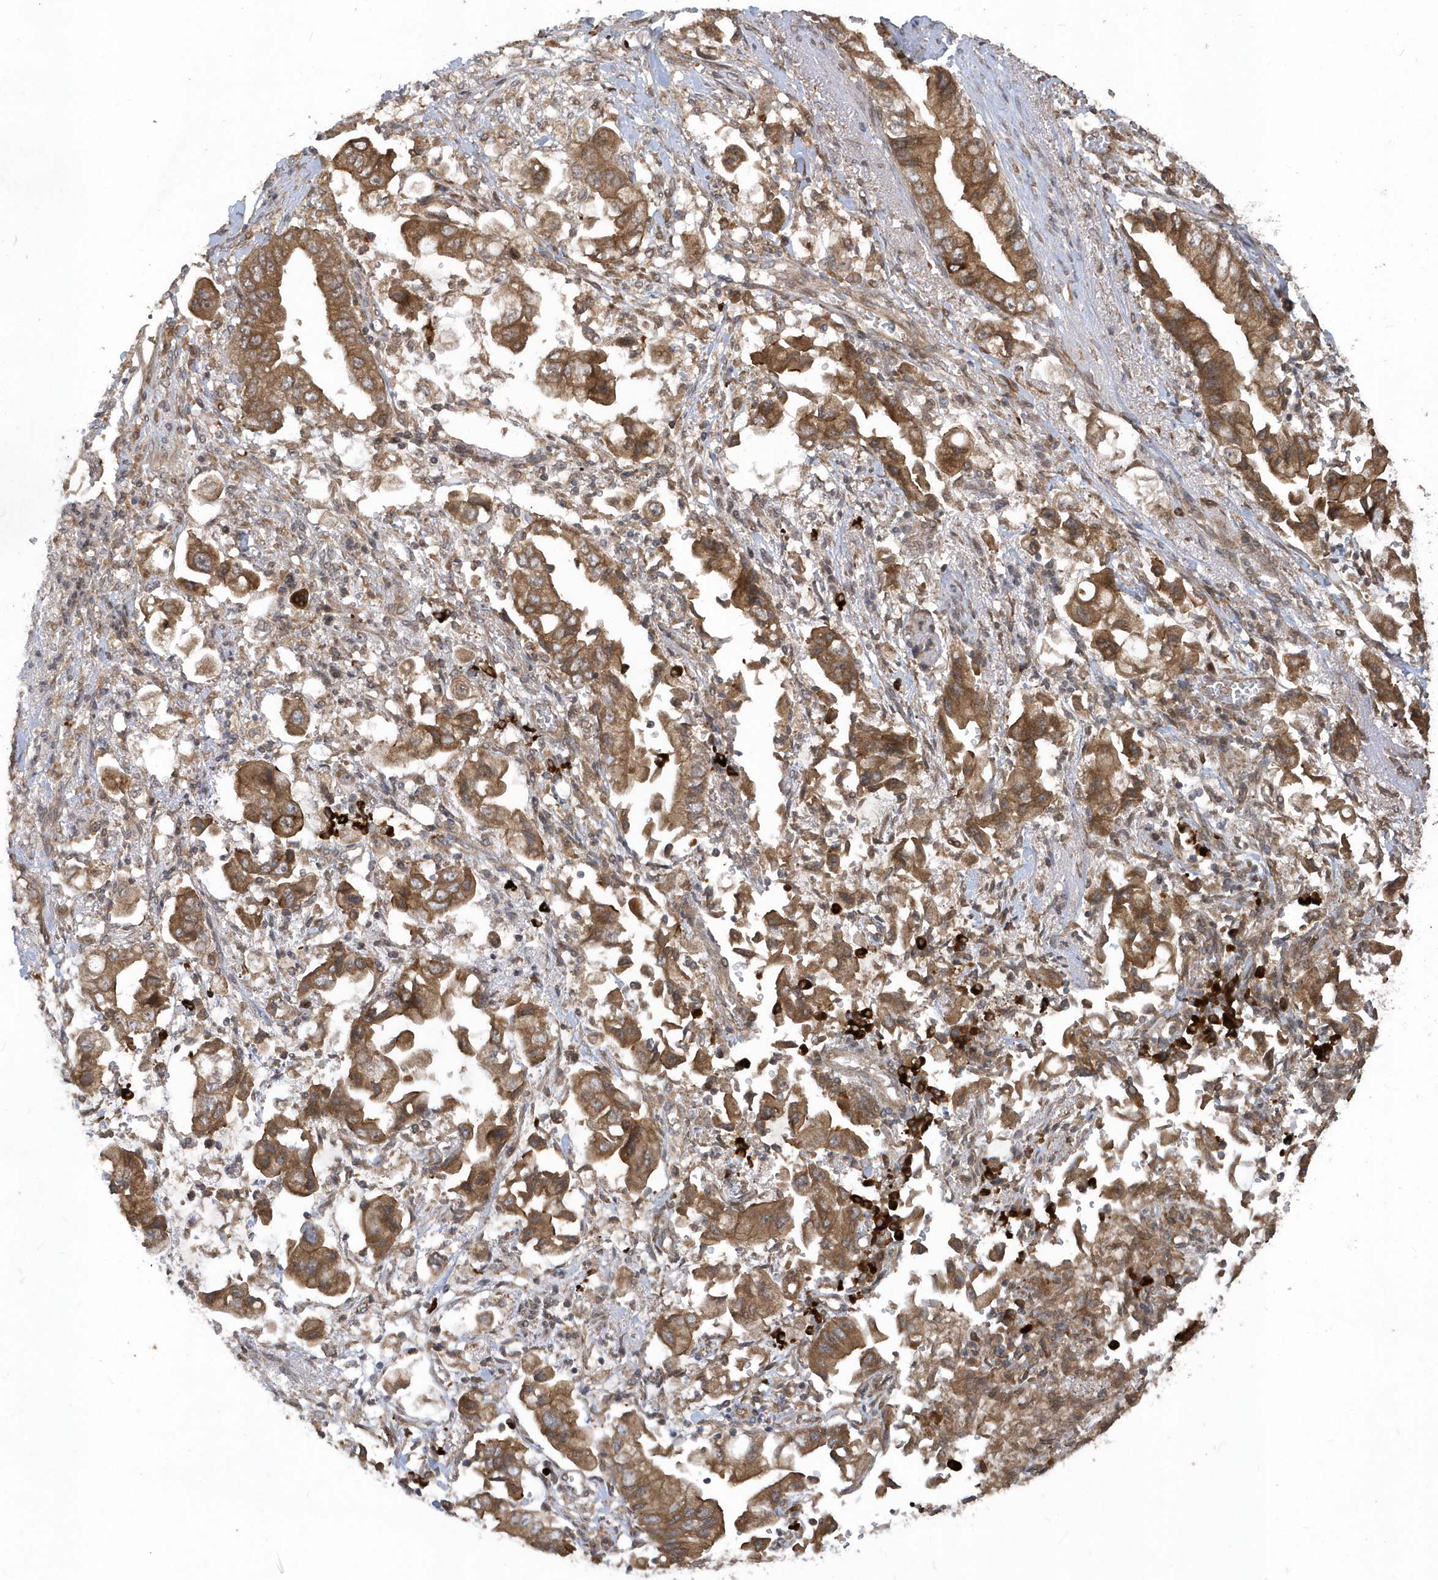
{"staining": {"intensity": "moderate", "quantity": ">75%", "location": "cytoplasmic/membranous"}, "tissue": "stomach cancer", "cell_type": "Tumor cells", "image_type": "cancer", "snomed": [{"axis": "morphology", "description": "Adenocarcinoma, NOS"}, {"axis": "topography", "description": "Stomach"}], "caption": "A photomicrograph showing moderate cytoplasmic/membranous expression in approximately >75% of tumor cells in stomach adenocarcinoma, as visualized by brown immunohistochemical staining.", "gene": "HERPUD1", "patient": {"sex": "male", "age": 62}}